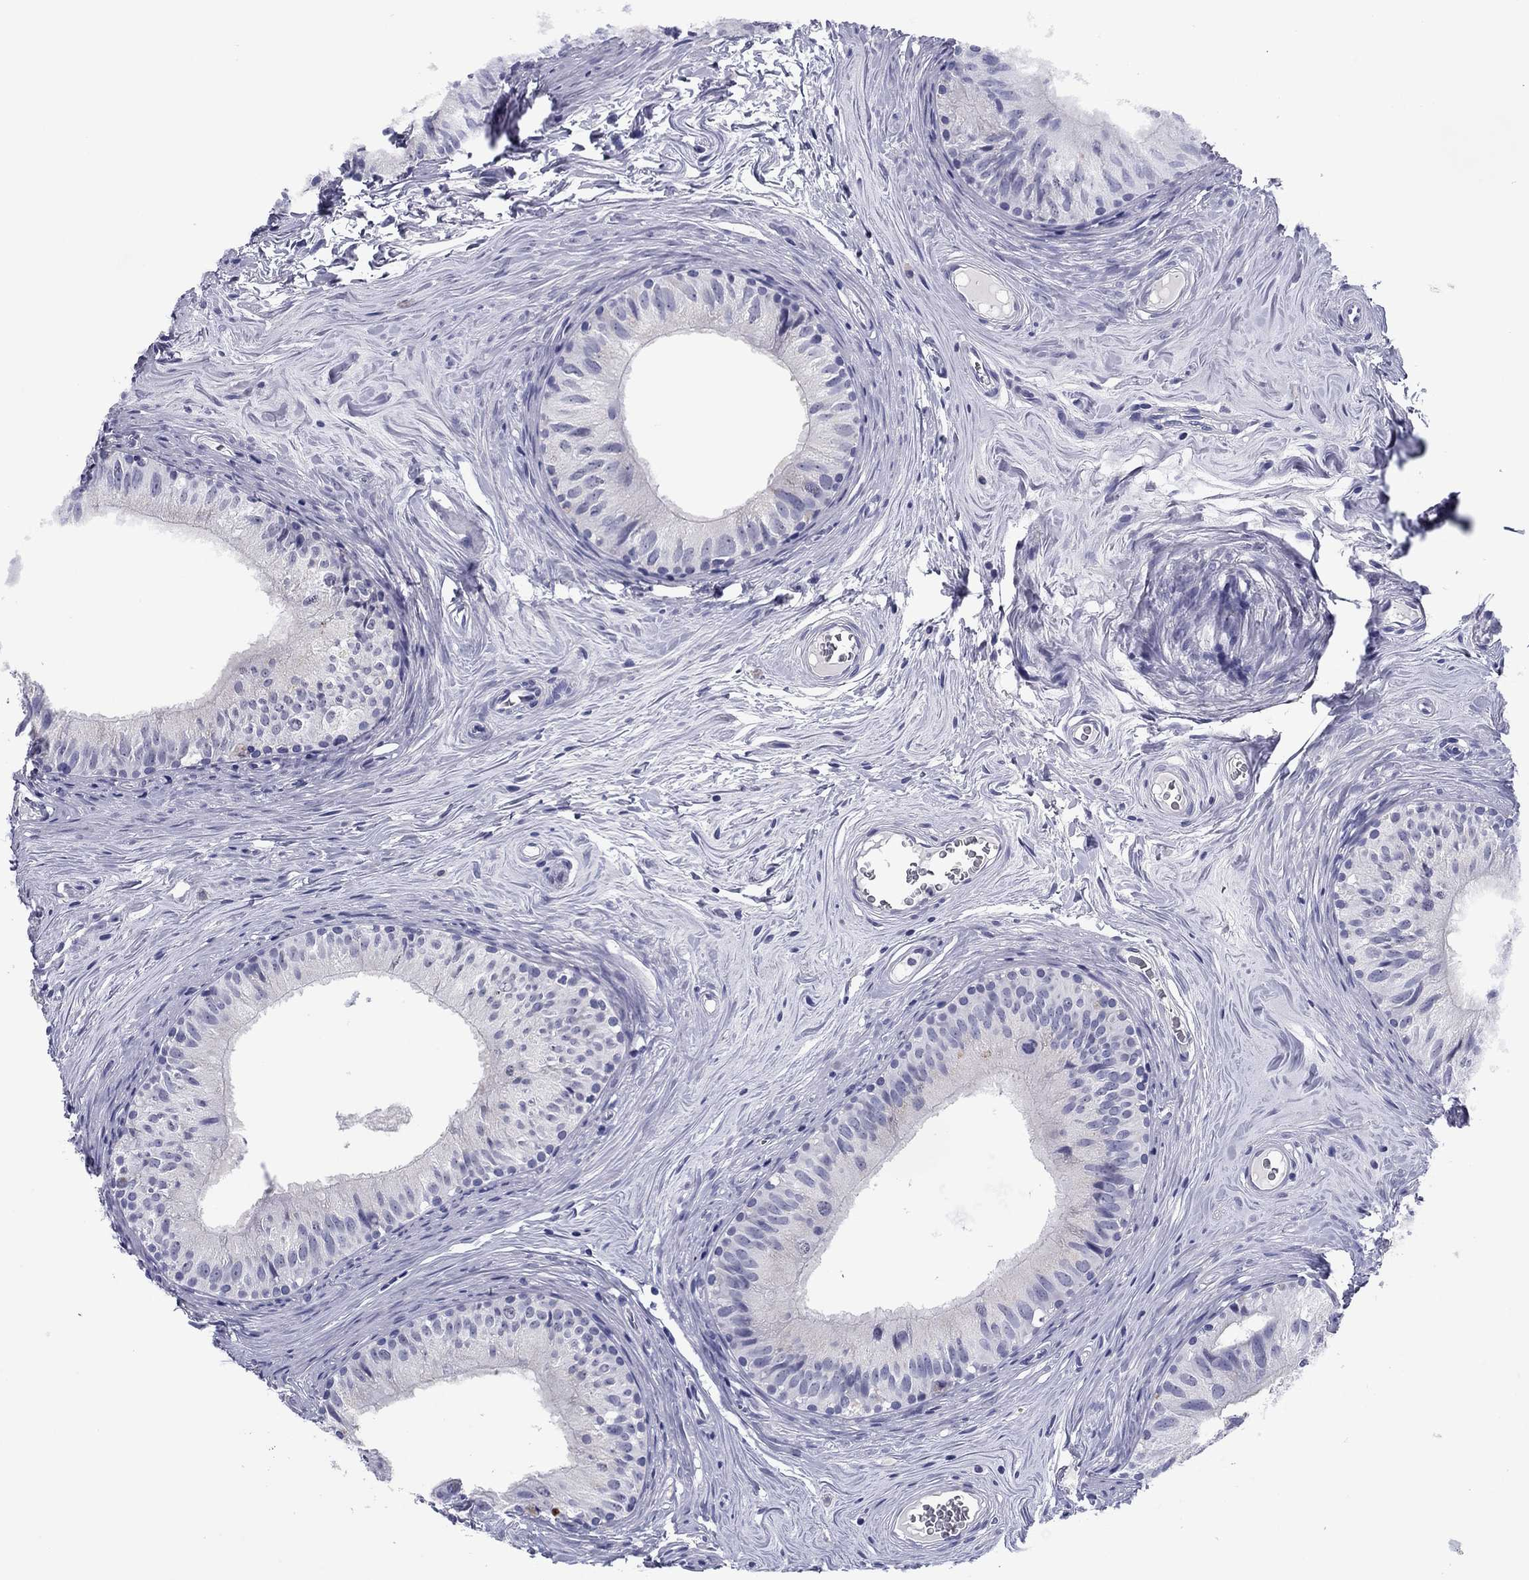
{"staining": {"intensity": "negative", "quantity": "none", "location": "none"}, "tissue": "epididymis", "cell_type": "Glandular cells", "image_type": "normal", "snomed": [{"axis": "morphology", "description": "Normal tissue, NOS"}, {"axis": "topography", "description": "Epididymis"}], "caption": "Image shows no significant protein expression in glandular cells of normal epididymis.", "gene": "TCFL5", "patient": {"sex": "male", "age": 52}}